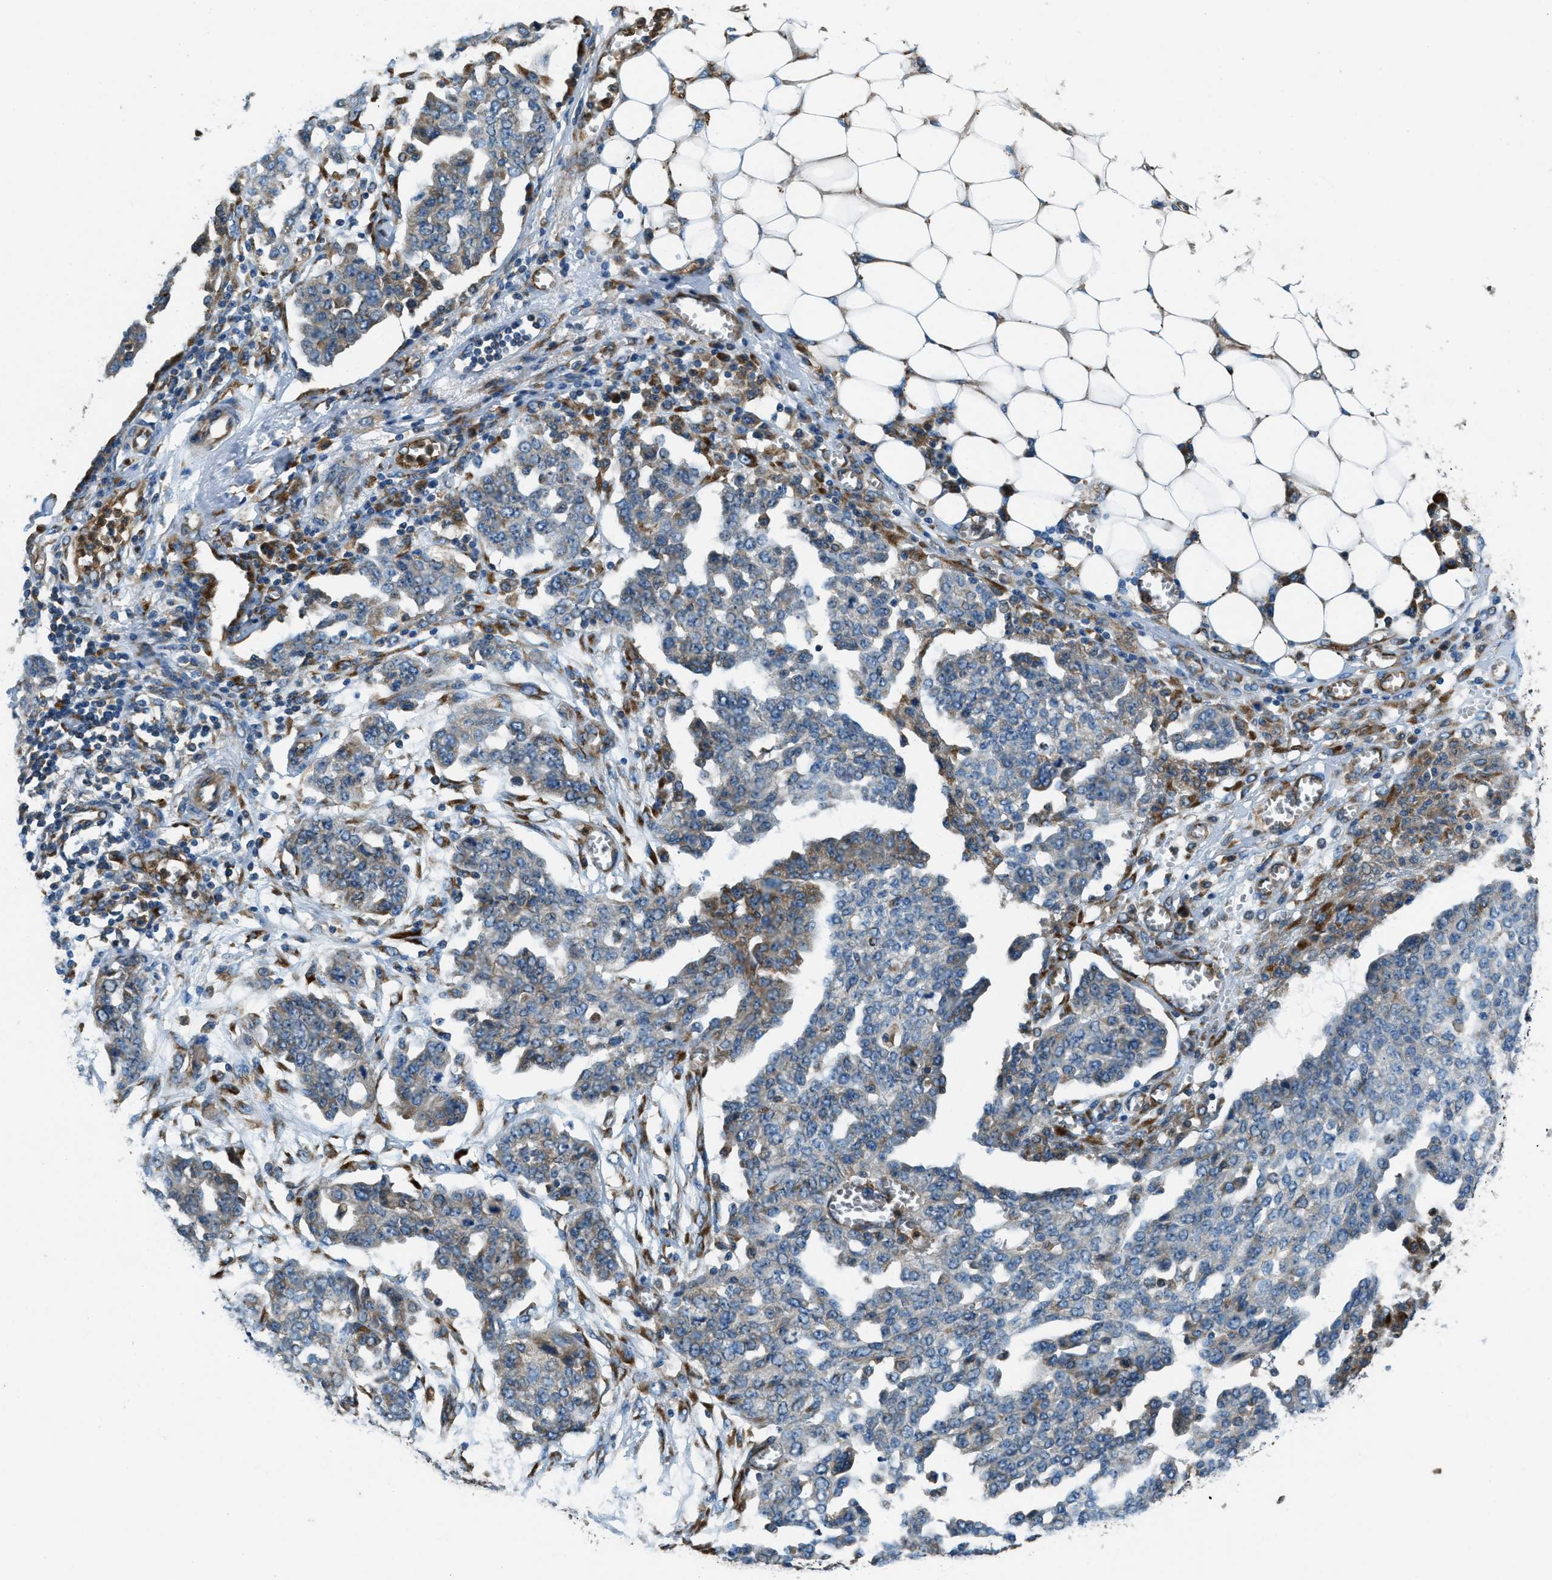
{"staining": {"intensity": "moderate", "quantity": "<25%", "location": "cytoplasmic/membranous"}, "tissue": "ovarian cancer", "cell_type": "Tumor cells", "image_type": "cancer", "snomed": [{"axis": "morphology", "description": "Cystadenocarcinoma, serous, NOS"}, {"axis": "topography", "description": "Soft tissue"}, {"axis": "topography", "description": "Ovary"}], "caption": "Tumor cells show low levels of moderate cytoplasmic/membranous staining in approximately <25% of cells in human ovarian serous cystadenocarcinoma. (DAB IHC, brown staining for protein, blue staining for nuclei).", "gene": "GIMAP8", "patient": {"sex": "female", "age": 57}}